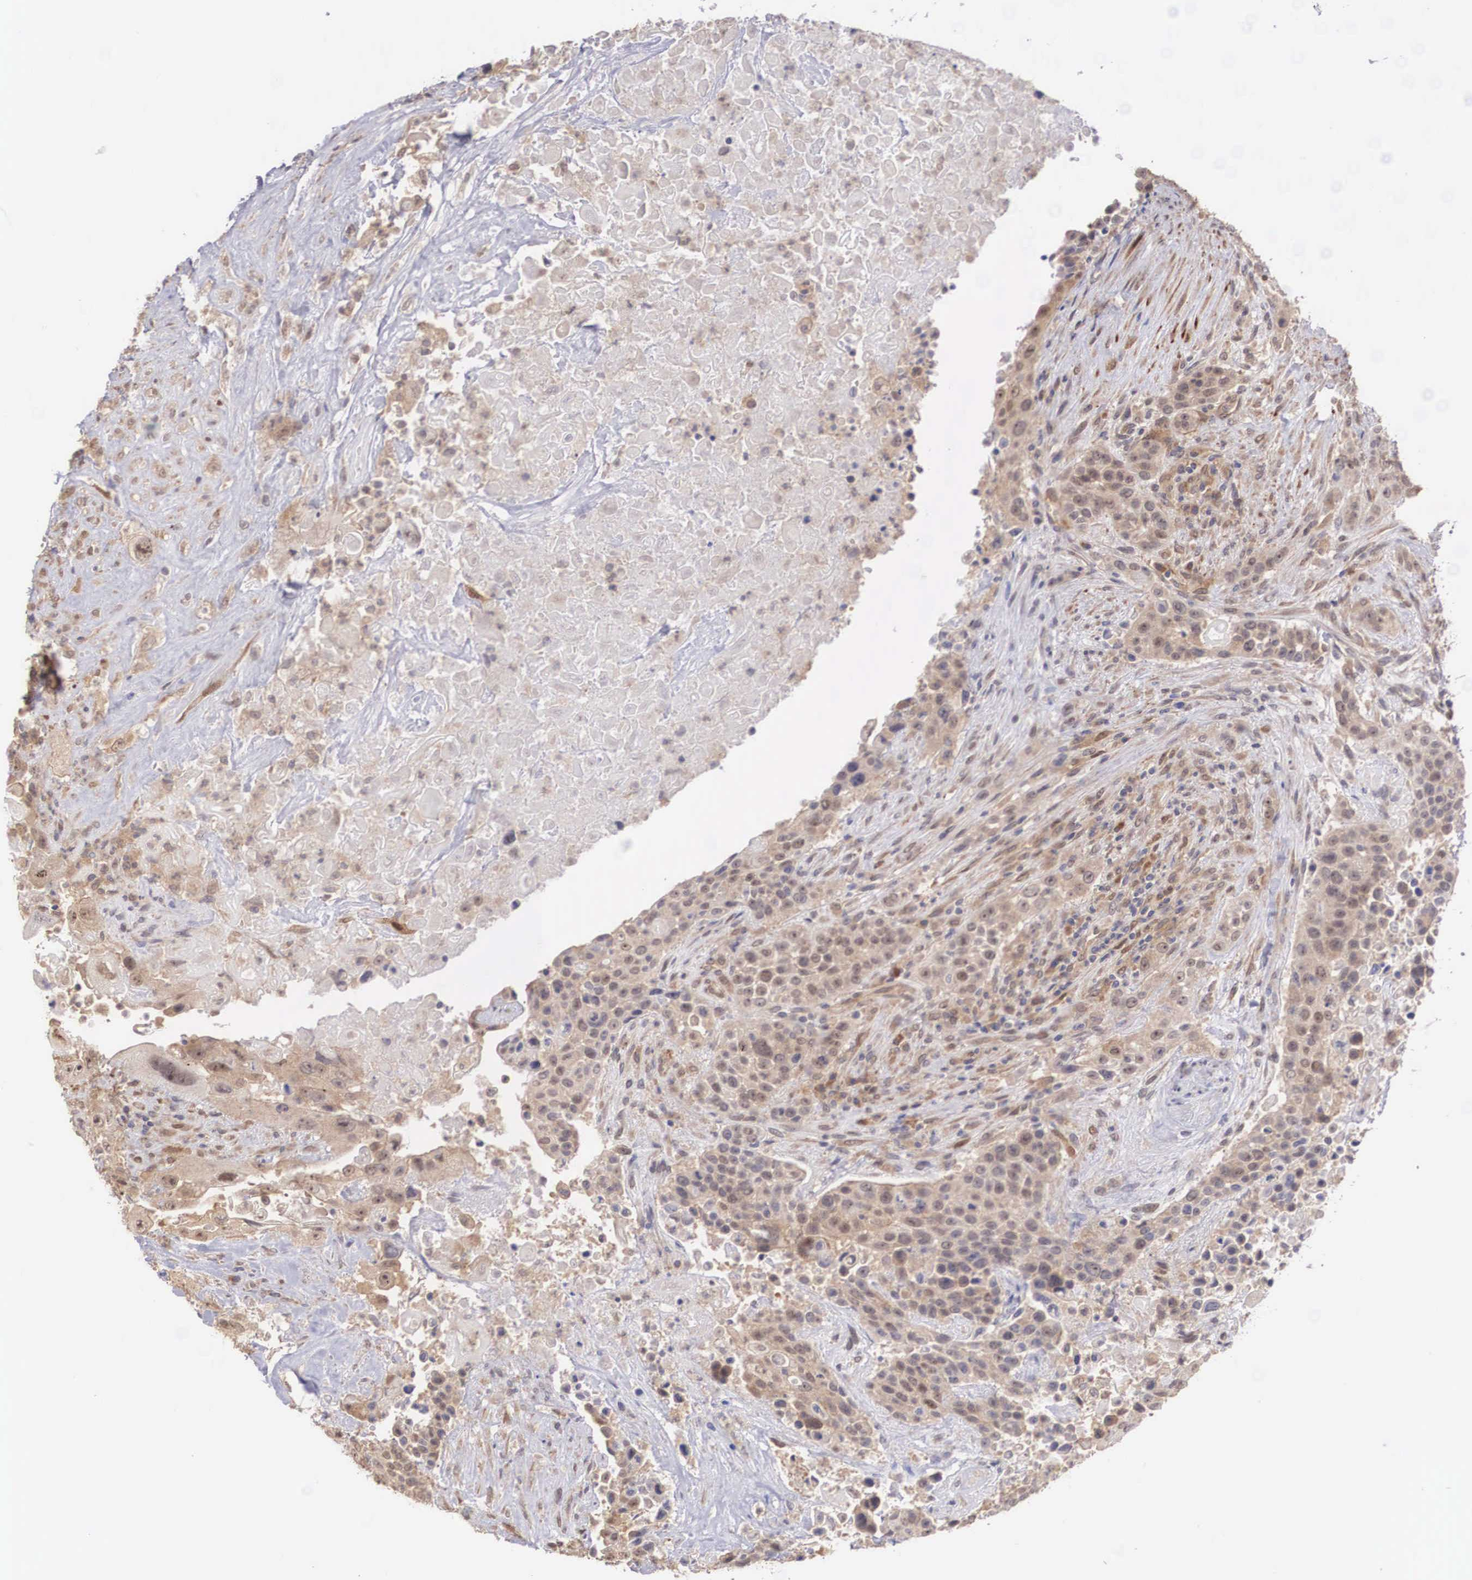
{"staining": {"intensity": "weak", "quantity": ">75%", "location": "cytoplasmic/membranous,nuclear"}, "tissue": "urothelial cancer", "cell_type": "Tumor cells", "image_type": "cancer", "snomed": [{"axis": "morphology", "description": "Urothelial carcinoma, High grade"}, {"axis": "topography", "description": "Urinary bladder"}], "caption": "This micrograph shows immunohistochemistry staining of urothelial carcinoma (high-grade), with low weak cytoplasmic/membranous and nuclear staining in approximately >75% of tumor cells.", "gene": "DNAJB7", "patient": {"sex": "male", "age": 74}}